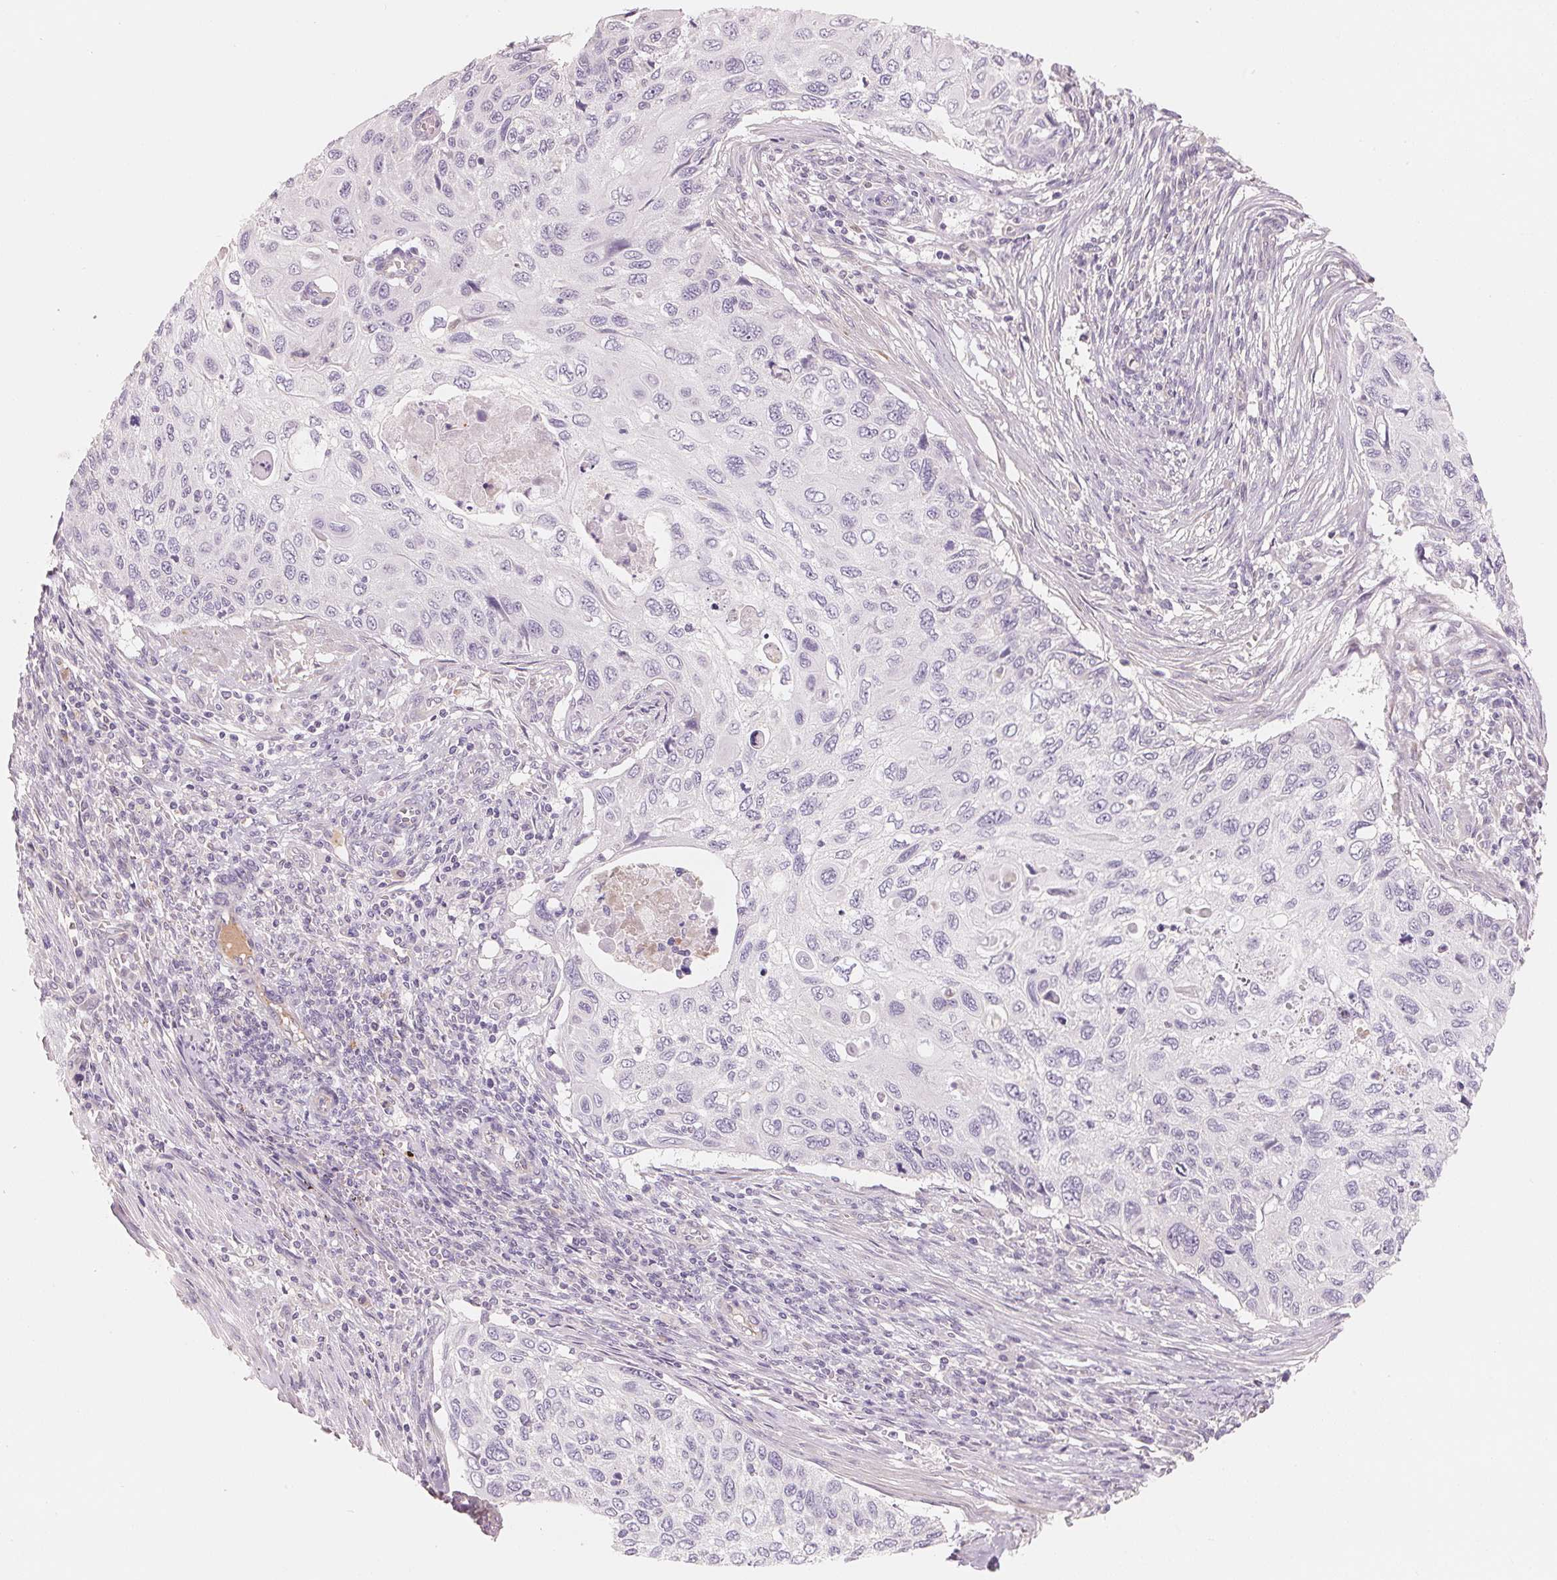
{"staining": {"intensity": "negative", "quantity": "none", "location": "none"}, "tissue": "cervical cancer", "cell_type": "Tumor cells", "image_type": "cancer", "snomed": [{"axis": "morphology", "description": "Squamous cell carcinoma, NOS"}, {"axis": "topography", "description": "Cervix"}], "caption": "Immunohistochemistry of human squamous cell carcinoma (cervical) exhibits no expression in tumor cells.", "gene": "CFHR2", "patient": {"sex": "female", "age": 70}}